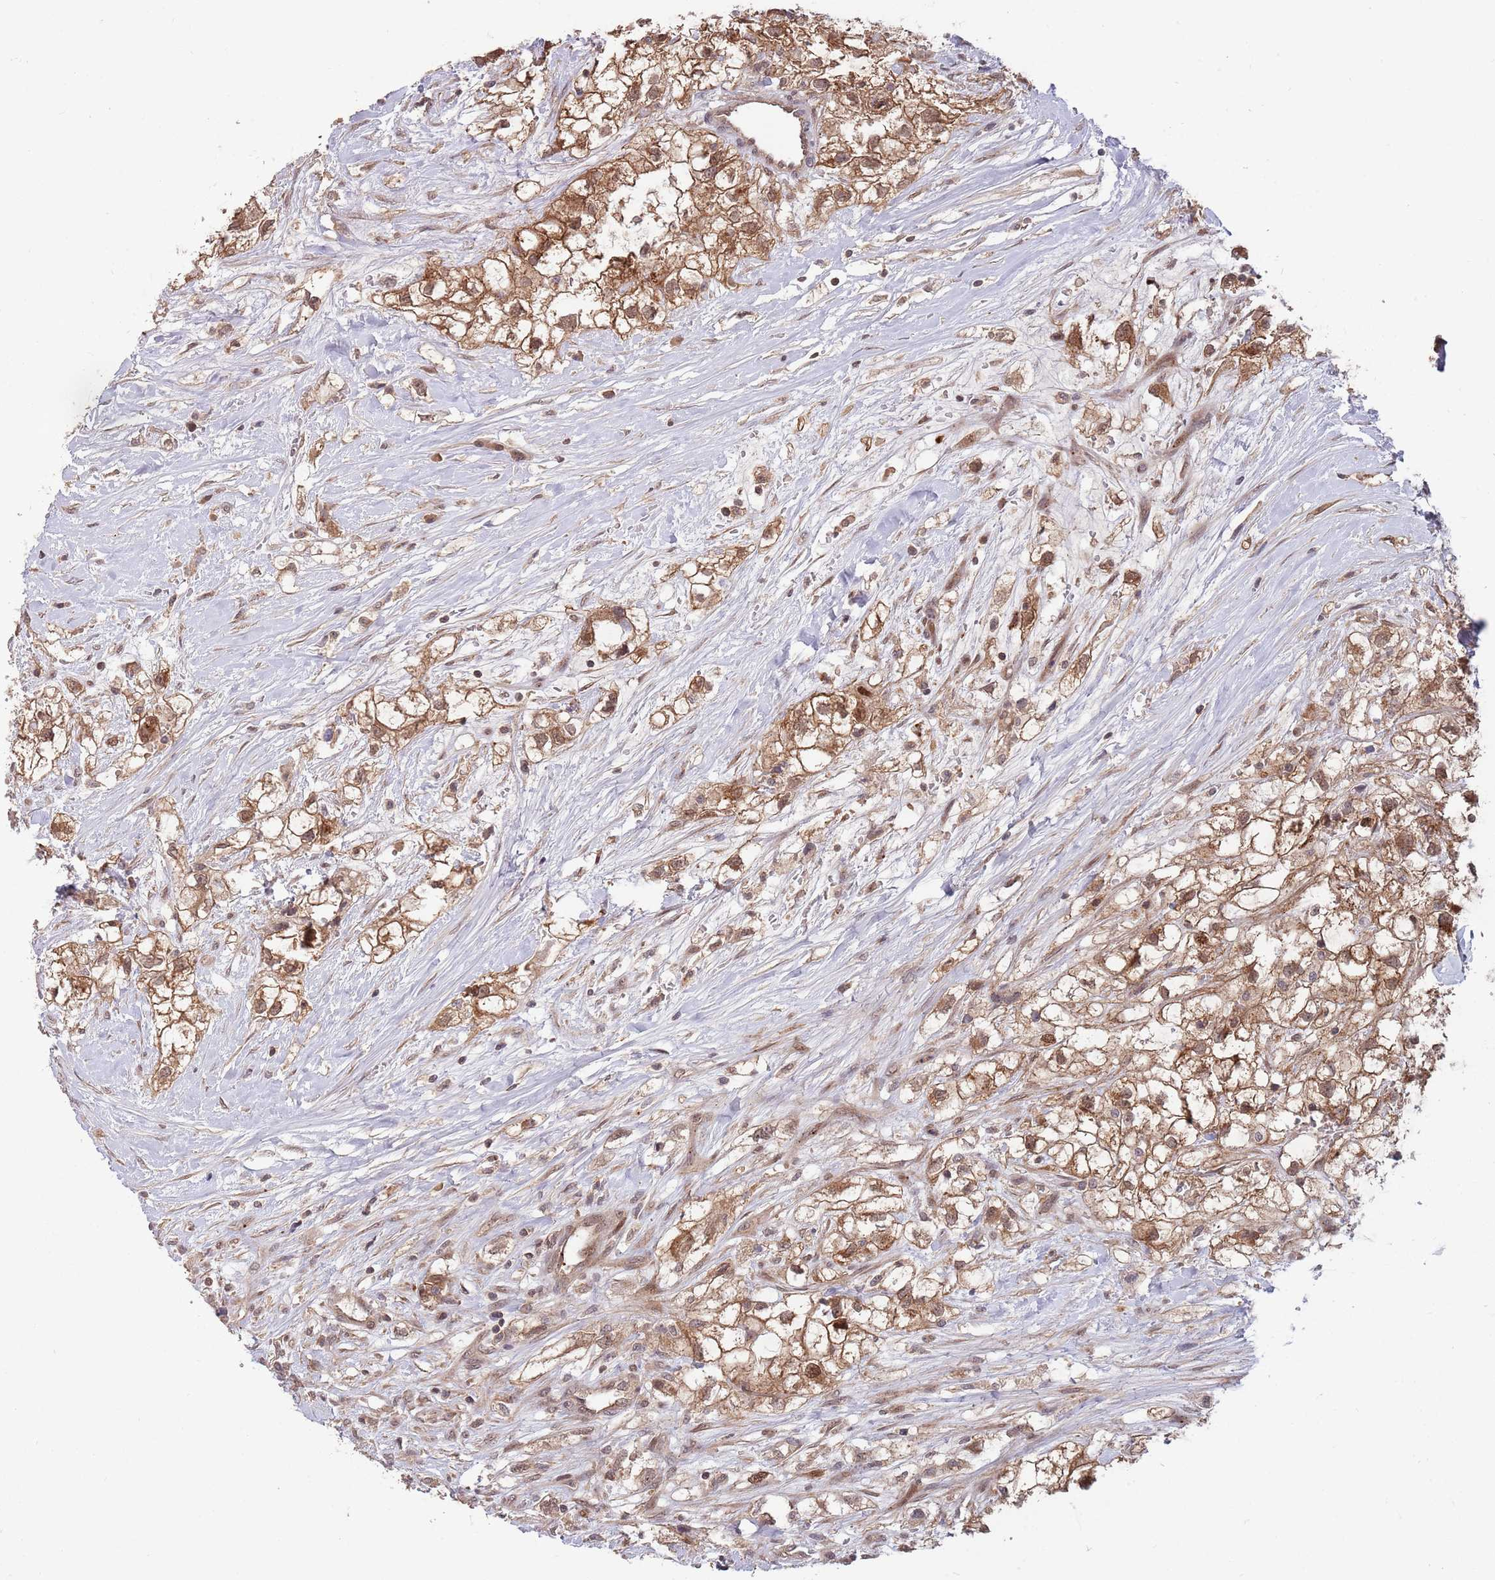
{"staining": {"intensity": "moderate", "quantity": ">75%", "location": "cytoplasmic/membranous,nuclear"}, "tissue": "renal cancer", "cell_type": "Tumor cells", "image_type": "cancer", "snomed": [{"axis": "morphology", "description": "Adenocarcinoma, NOS"}, {"axis": "topography", "description": "Kidney"}], "caption": "High-magnification brightfield microscopy of renal cancer (adenocarcinoma) stained with DAB (brown) and counterstained with hematoxylin (blue). tumor cells exhibit moderate cytoplasmic/membranous and nuclear staining is present in about>75% of cells.", "gene": "SALL1", "patient": {"sex": "male", "age": 59}}